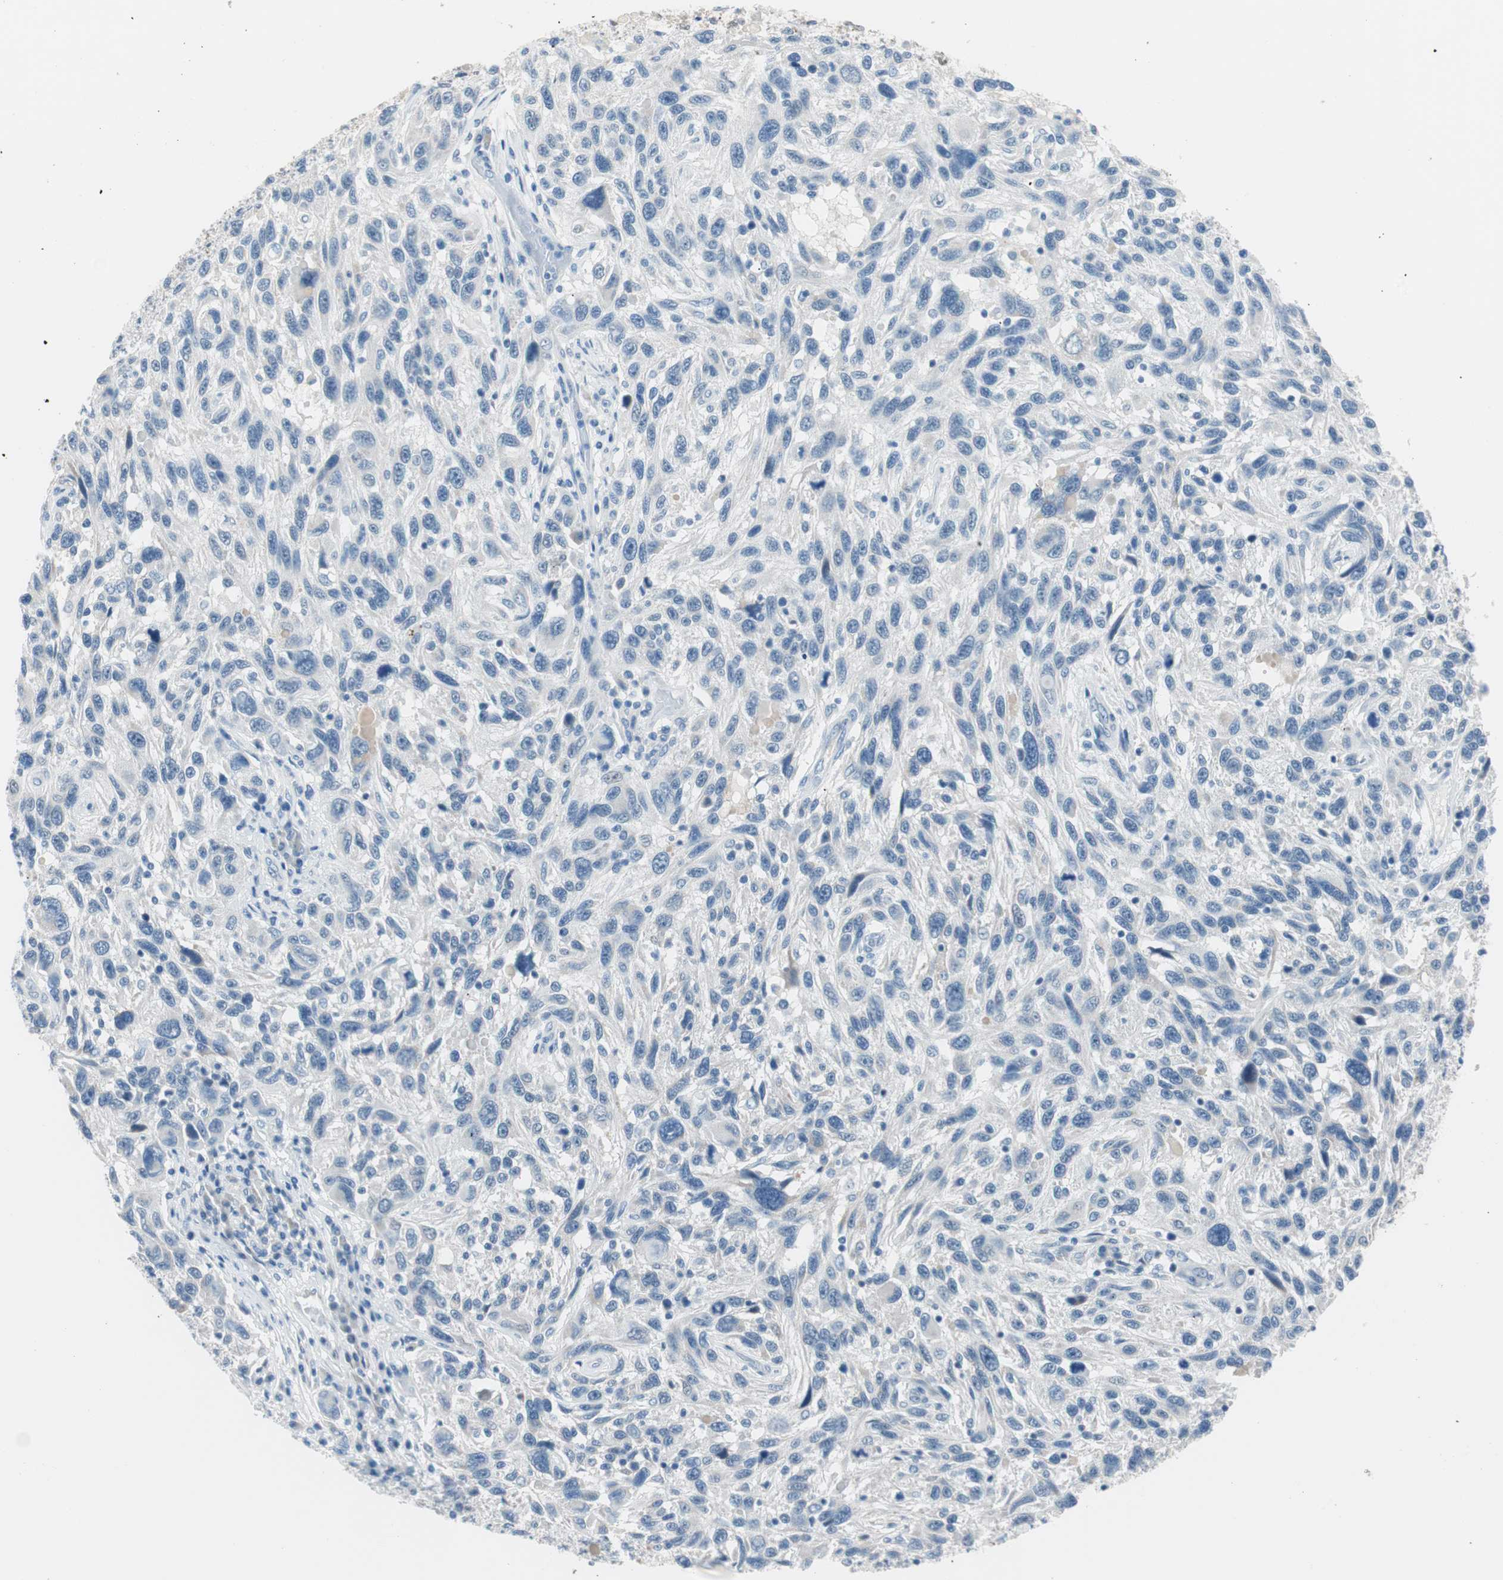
{"staining": {"intensity": "negative", "quantity": "none", "location": "none"}, "tissue": "melanoma", "cell_type": "Tumor cells", "image_type": "cancer", "snomed": [{"axis": "morphology", "description": "Malignant melanoma, NOS"}, {"axis": "topography", "description": "Skin"}], "caption": "Immunohistochemistry histopathology image of neoplastic tissue: melanoma stained with DAB exhibits no significant protein positivity in tumor cells.", "gene": "VIL1", "patient": {"sex": "male", "age": 53}}